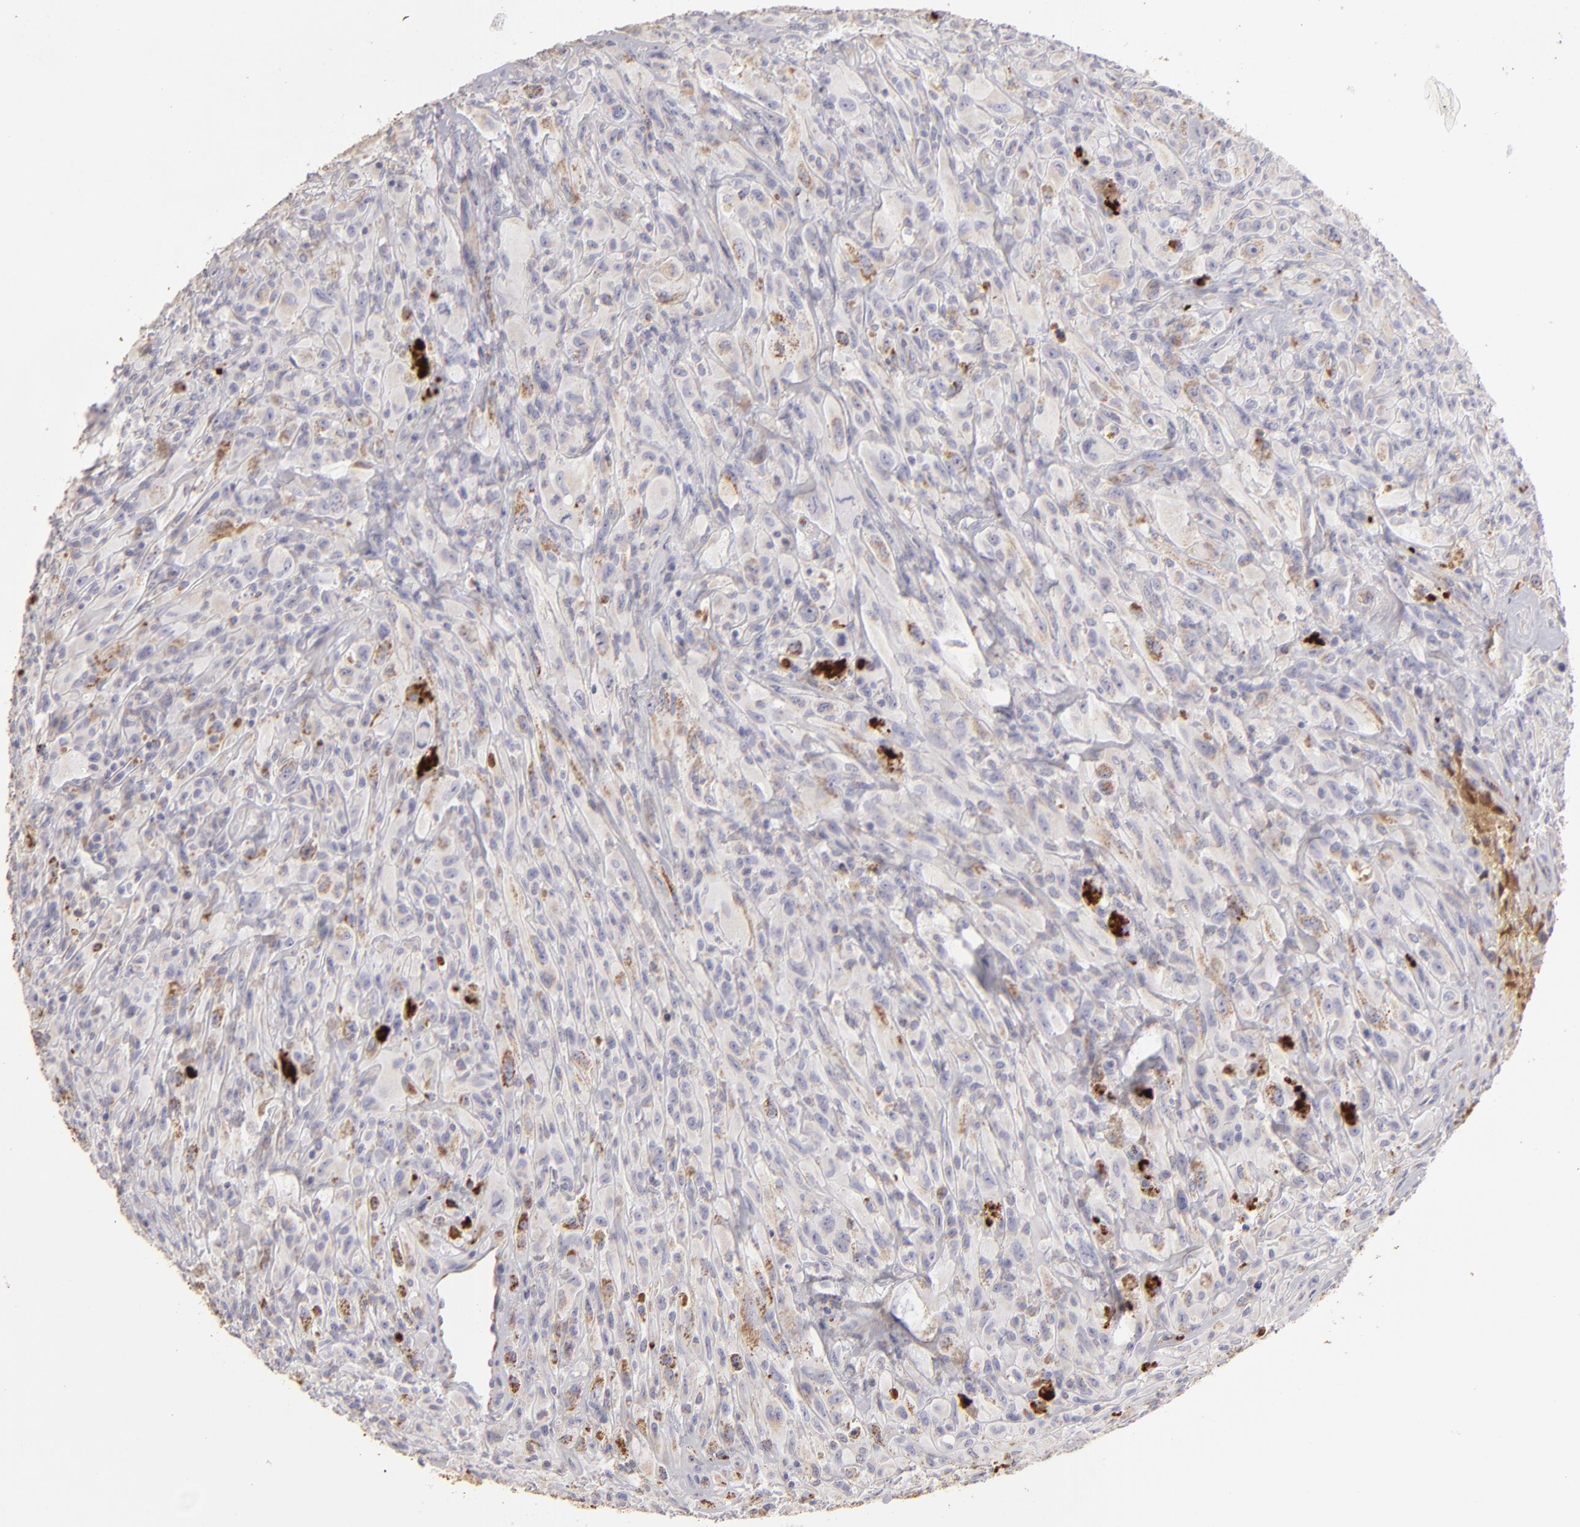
{"staining": {"intensity": "weak", "quantity": ">75%", "location": "cytoplasmic/membranous"}, "tissue": "glioma", "cell_type": "Tumor cells", "image_type": "cancer", "snomed": [{"axis": "morphology", "description": "Glioma, malignant, High grade"}, {"axis": "topography", "description": "Brain"}], "caption": "Tumor cells display low levels of weak cytoplasmic/membranous expression in approximately >75% of cells in malignant glioma (high-grade).", "gene": "CFB", "patient": {"sex": "male", "age": 48}}